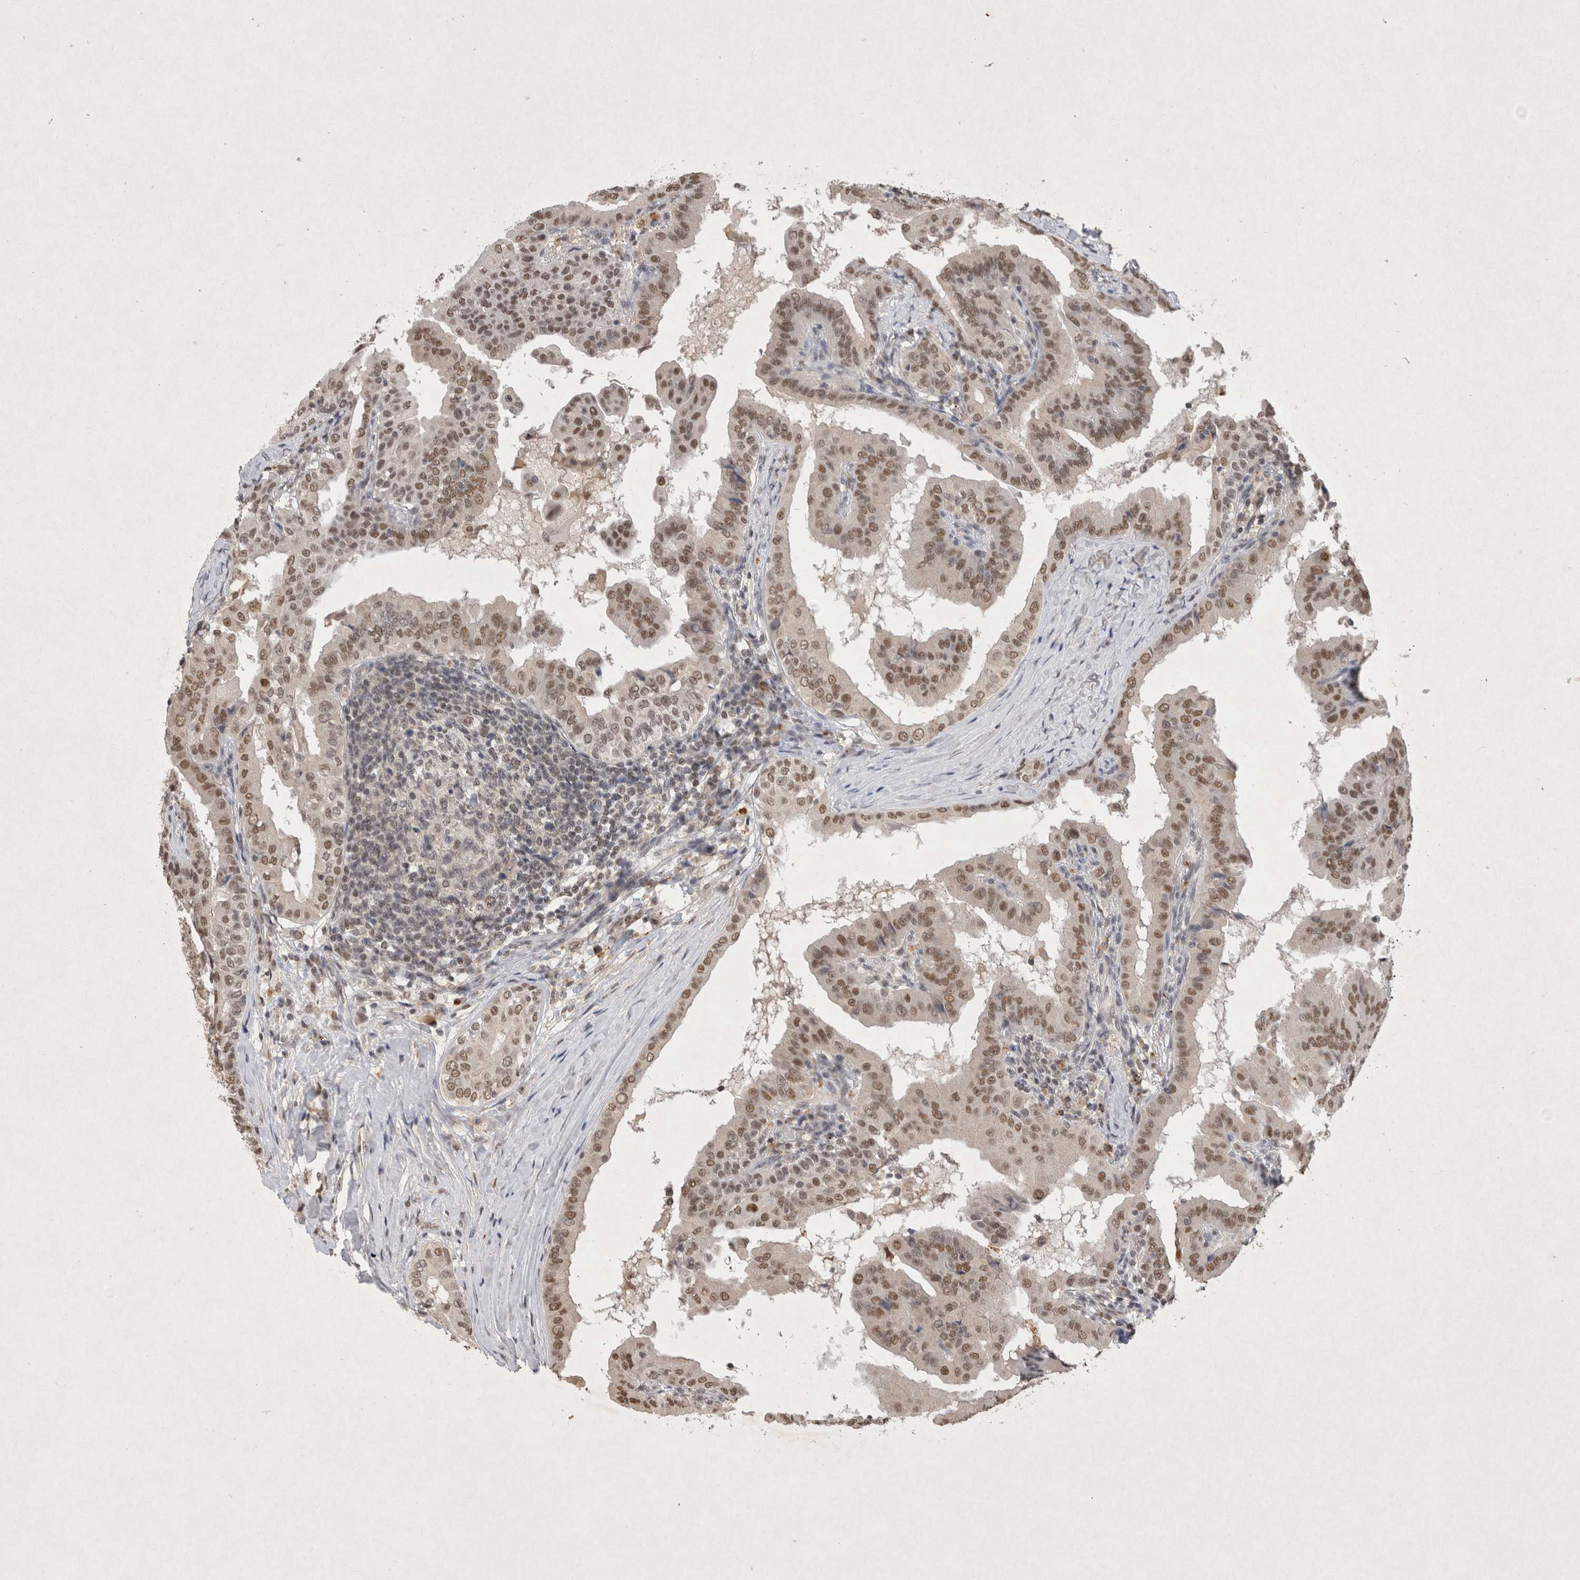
{"staining": {"intensity": "moderate", "quantity": ">75%", "location": "nuclear"}, "tissue": "thyroid cancer", "cell_type": "Tumor cells", "image_type": "cancer", "snomed": [{"axis": "morphology", "description": "Papillary adenocarcinoma, NOS"}, {"axis": "topography", "description": "Thyroid gland"}], "caption": "Protein staining by immunohistochemistry reveals moderate nuclear staining in approximately >75% of tumor cells in thyroid papillary adenocarcinoma. (Brightfield microscopy of DAB IHC at high magnification).", "gene": "XRCC5", "patient": {"sex": "male", "age": 33}}